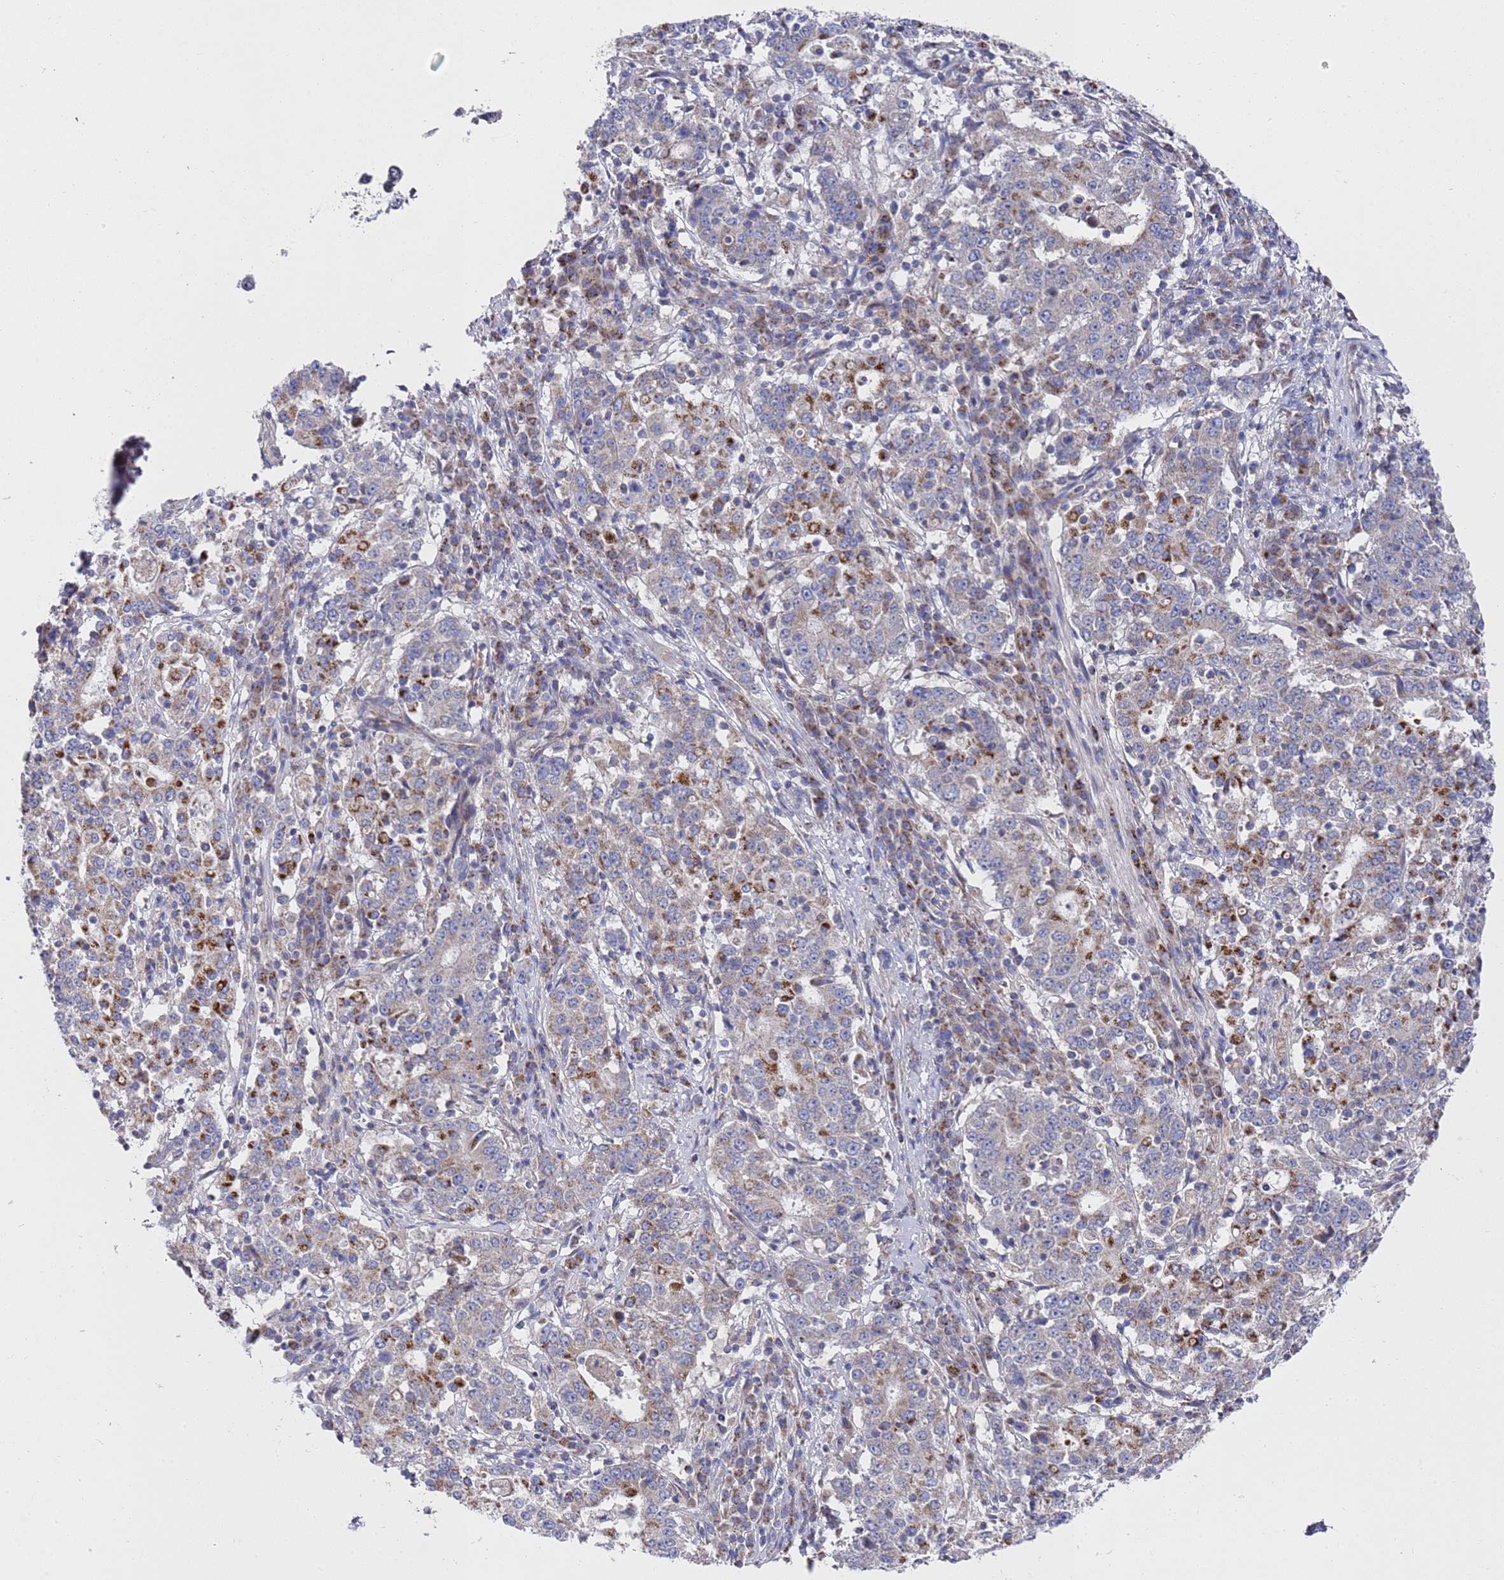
{"staining": {"intensity": "strong", "quantity": "<25%", "location": "cytoplasmic/membranous"}, "tissue": "stomach cancer", "cell_type": "Tumor cells", "image_type": "cancer", "snomed": [{"axis": "morphology", "description": "Adenocarcinoma, NOS"}, {"axis": "topography", "description": "Stomach"}], "caption": "Stomach adenocarcinoma stained with immunohistochemistry displays strong cytoplasmic/membranous staining in about <25% of tumor cells. The staining was performed using DAB, with brown indicating positive protein expression. Nuclei are stained blue with hematoxylin.", "gene": "NPEPPS", "patient": {"sex": "male", "age": 59}}